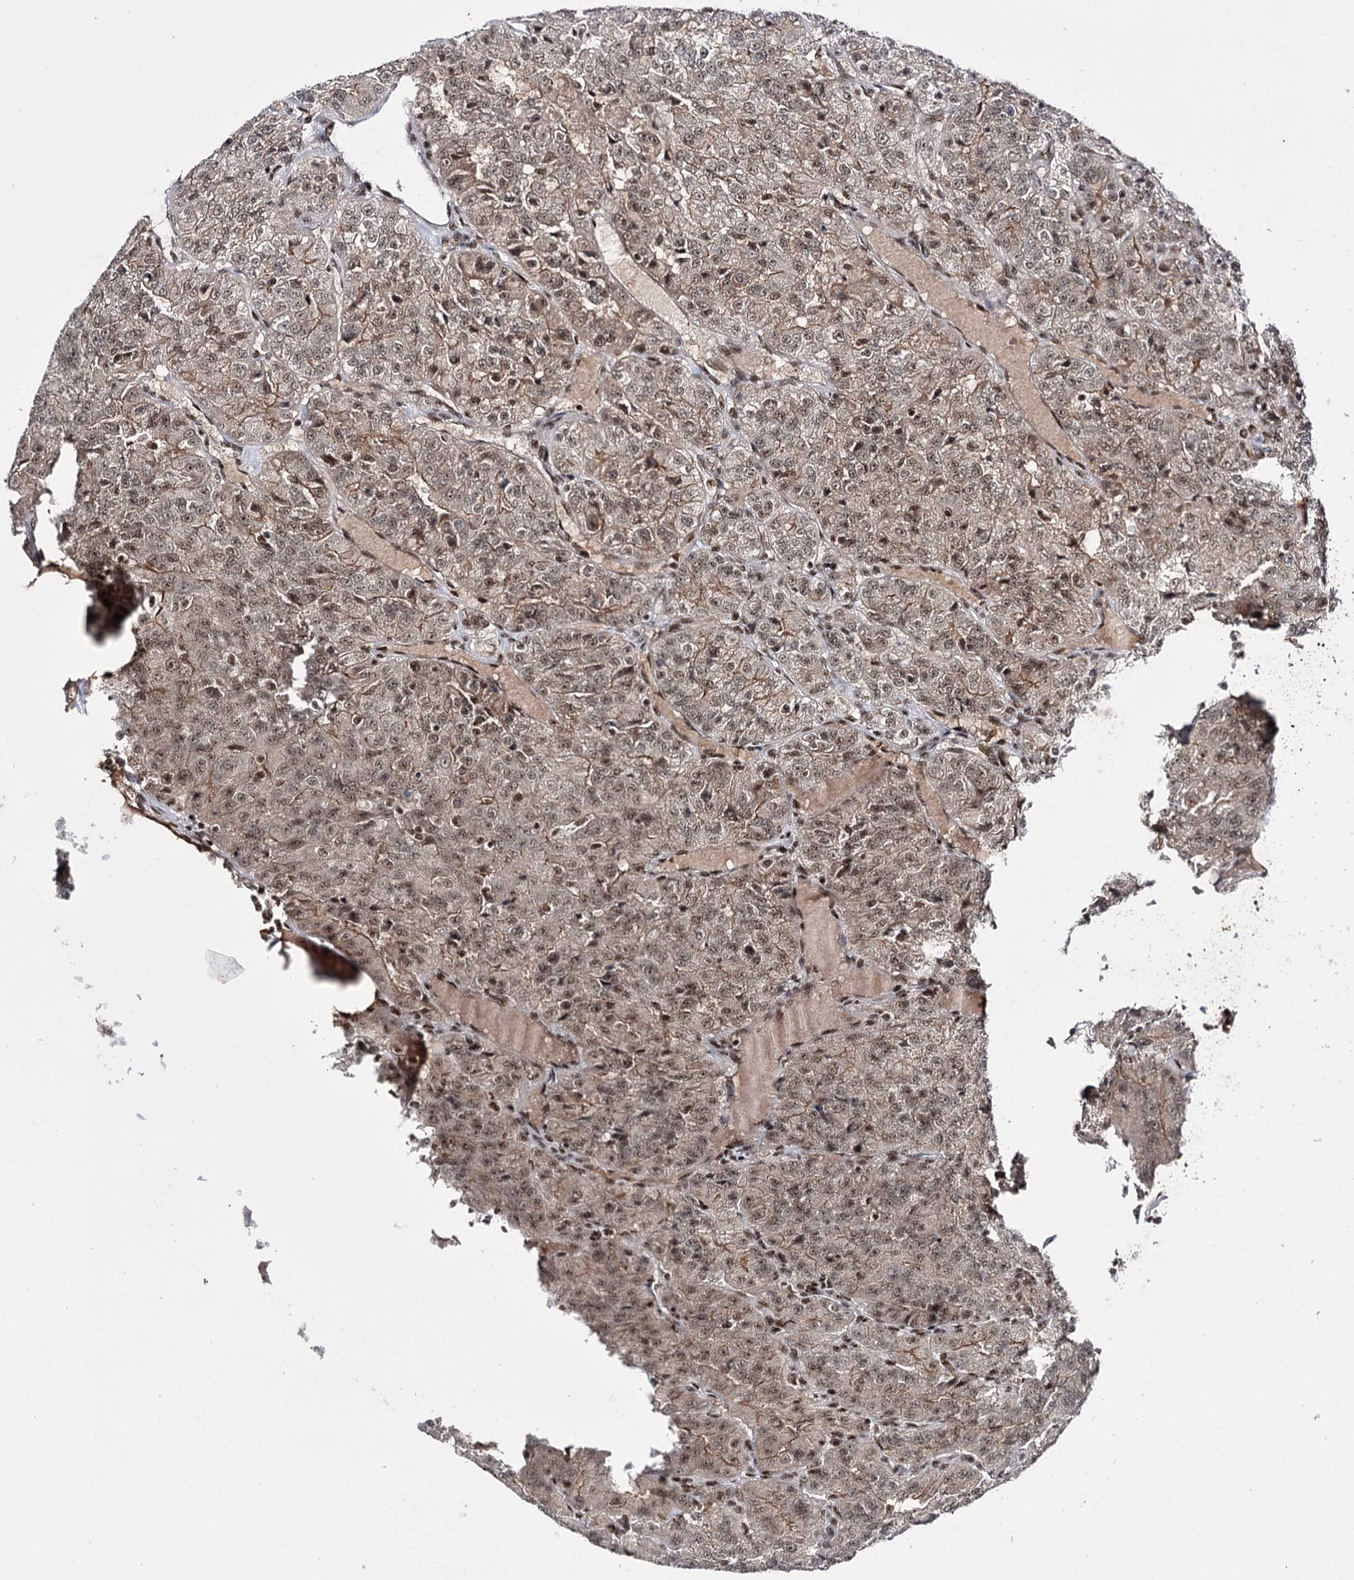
{"staining": {"intensity": "moderate", "quantity": ">75%", "location": "cytoplasmic/membranous,nuclear"}, "tissue": "renal cancer", "cell_type": "Tumor cells", "image_type": "cancer", "snomed": [{"axis": "morphology", "description": "Adenocarcinoma, NOS"}, {"axis": "topography", "description": "Kidney"}], "caption": "Brown immunohistochemical staining in human renal cancer (adenocarcinoma) demonstrates moderate cytoplasmic/membranous and nuclear positivity in approximately >75% of tumor cells. (DAB (3,3'-diaminobenzidine) IHC, brown staining for protein, blue staining for nuclei).", "gene": "PRPF40A", "patient": {"sex": "female", "age": 63}}